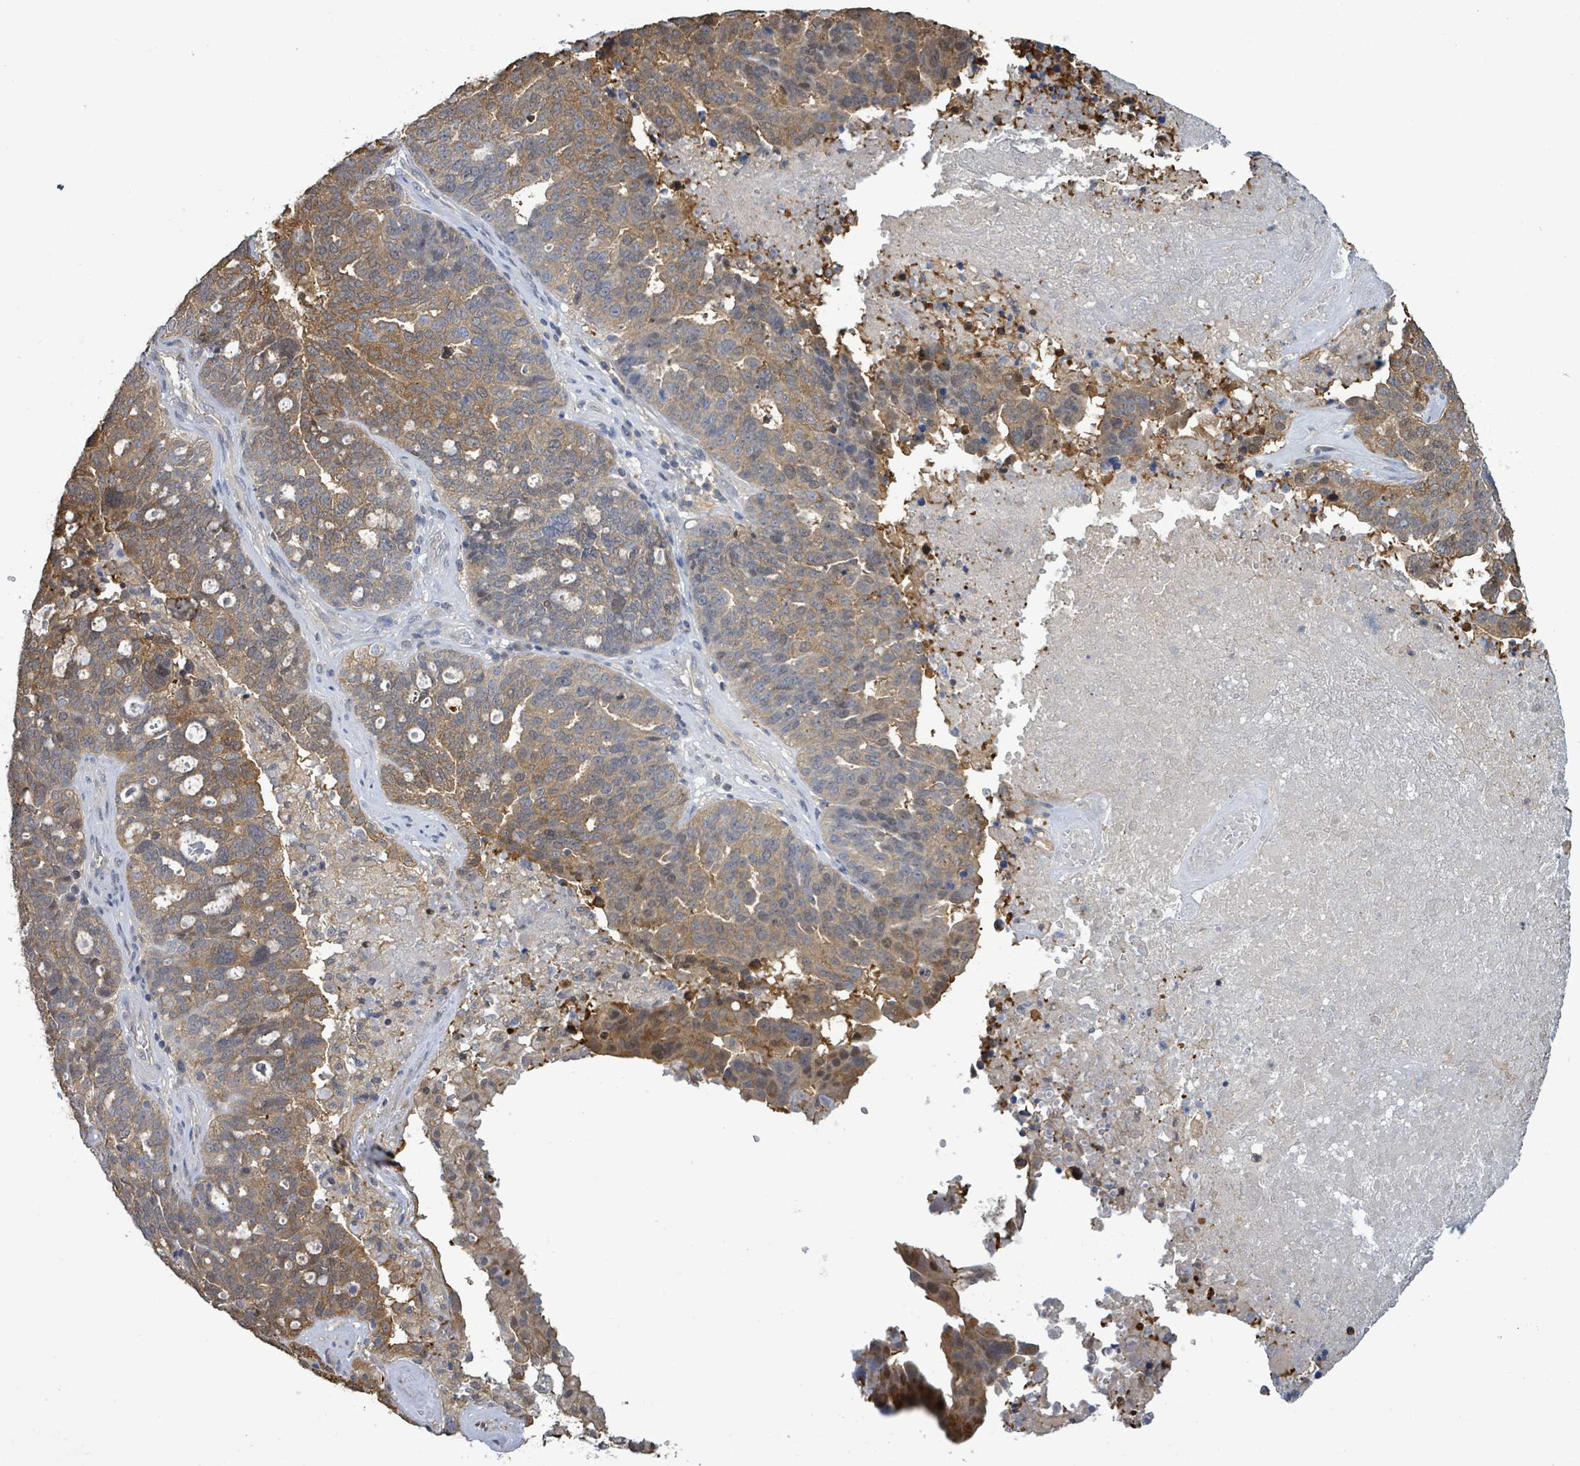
{"staining": {"intensity": "moderate", "quantity": "25%-75%", "location": "cytoplasmic/membranous"}, "tissue": "ovarian cancer", "cell_type": "Tumor cells", "image_type": "cancer", "snomed": [{"axis": "morphology", "description": "Cystadenocarcinoma, serous, NOS"}, {"axis": "topography", "description": "Ovary"}], "caption": "Tumor cells exhibit medium levels of moderate cytoplasmic/membranous expression in about 25%-75% of cells in ovarian cancer (serous cystadenocarcinoma). (Brightfield microscopy of DAB IHC at high magnification).", "gene": "PGAM1", "patient": {"sex": "female", "age": 59}}